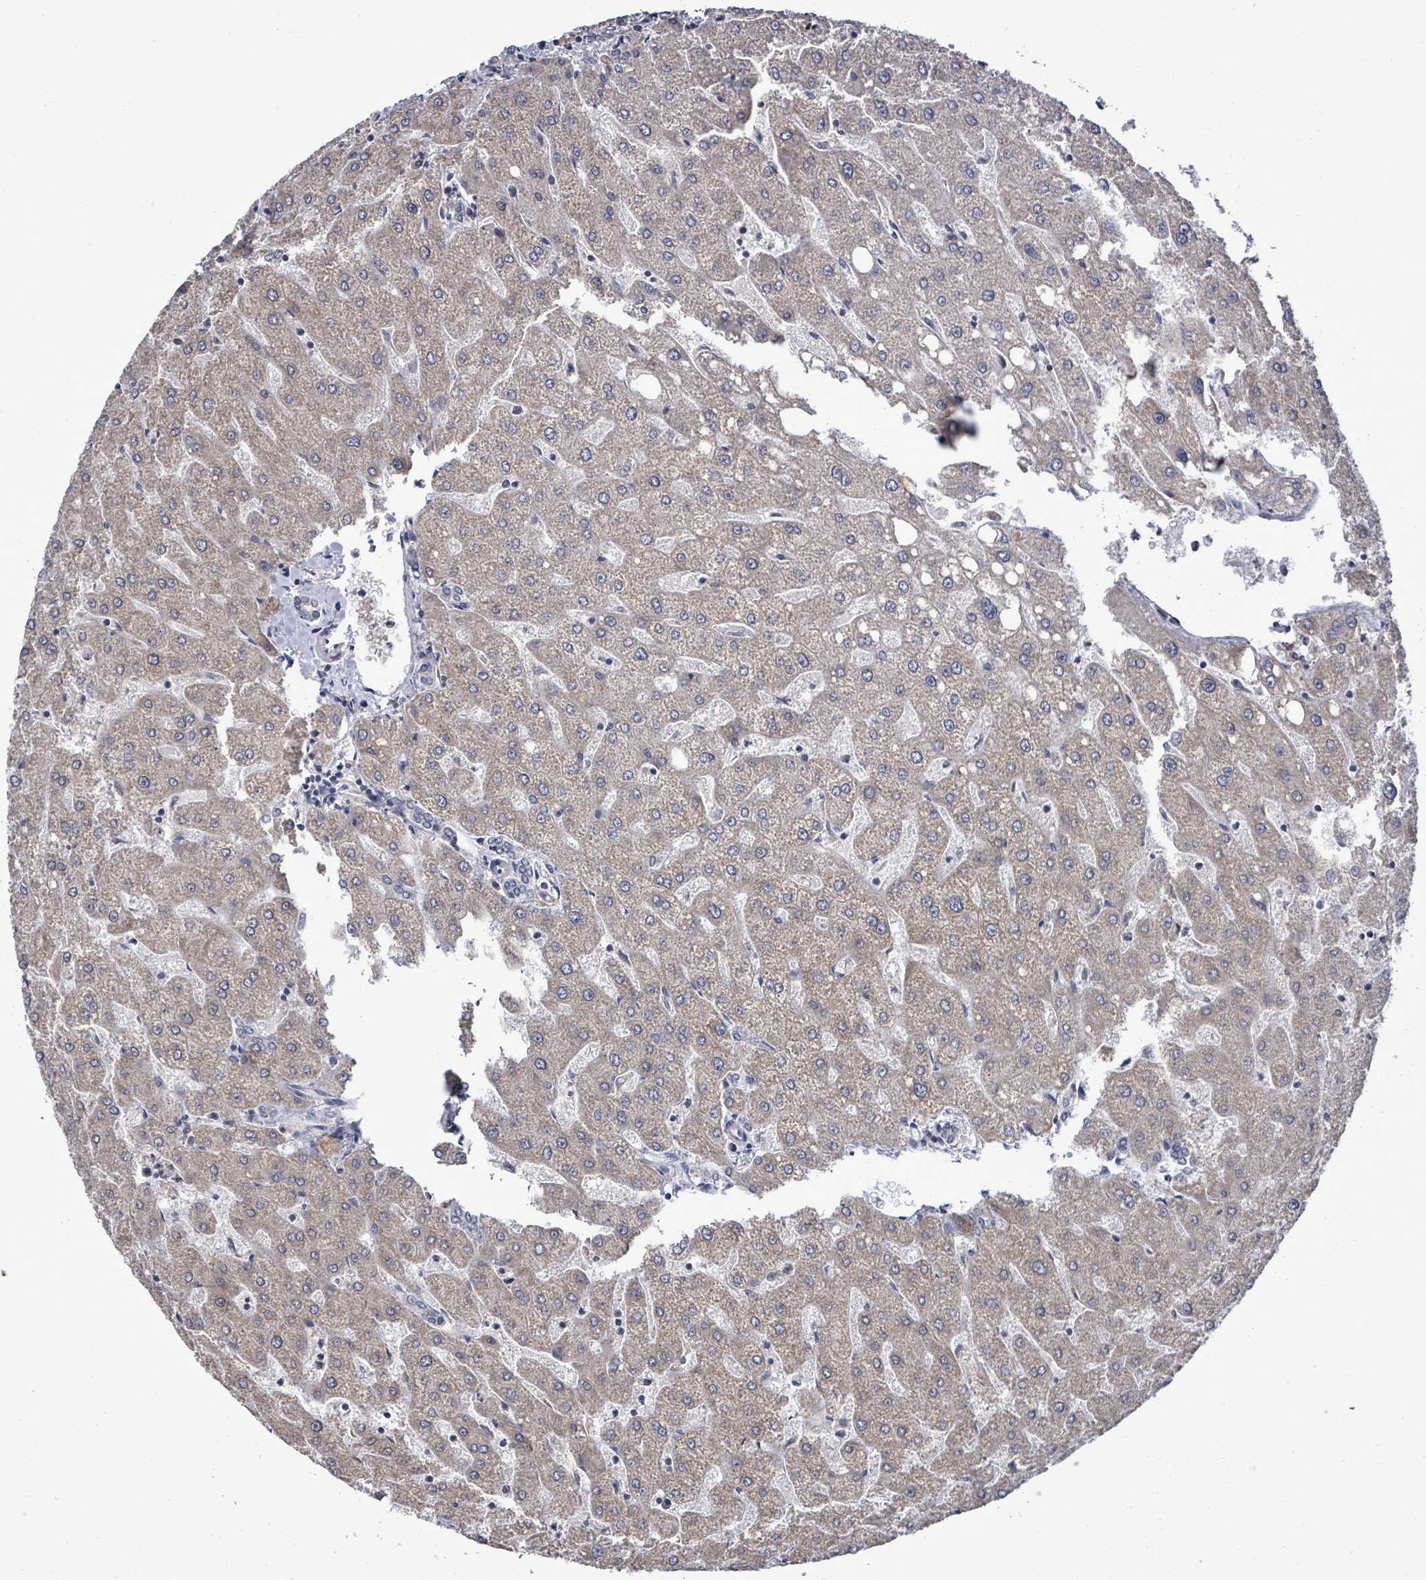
{"staining": {"intensity": "negative", "quantity": "none", "location": "none"}, "tissue": "liver", "cell_type": "Cholangiocytes", "image_type": "normal", "snomed": [{"axis": "morphology", "description": "Normal tissue, NOS"}, {"axis": "topography", "description": "Liver"}], "caption": "This is an immunohistochemistry (IHC) image of normal human liver. There is no staining in cholangiocytes.", "gene": "POMGNT2", "patient": {"sex": "male", "age": 67}}